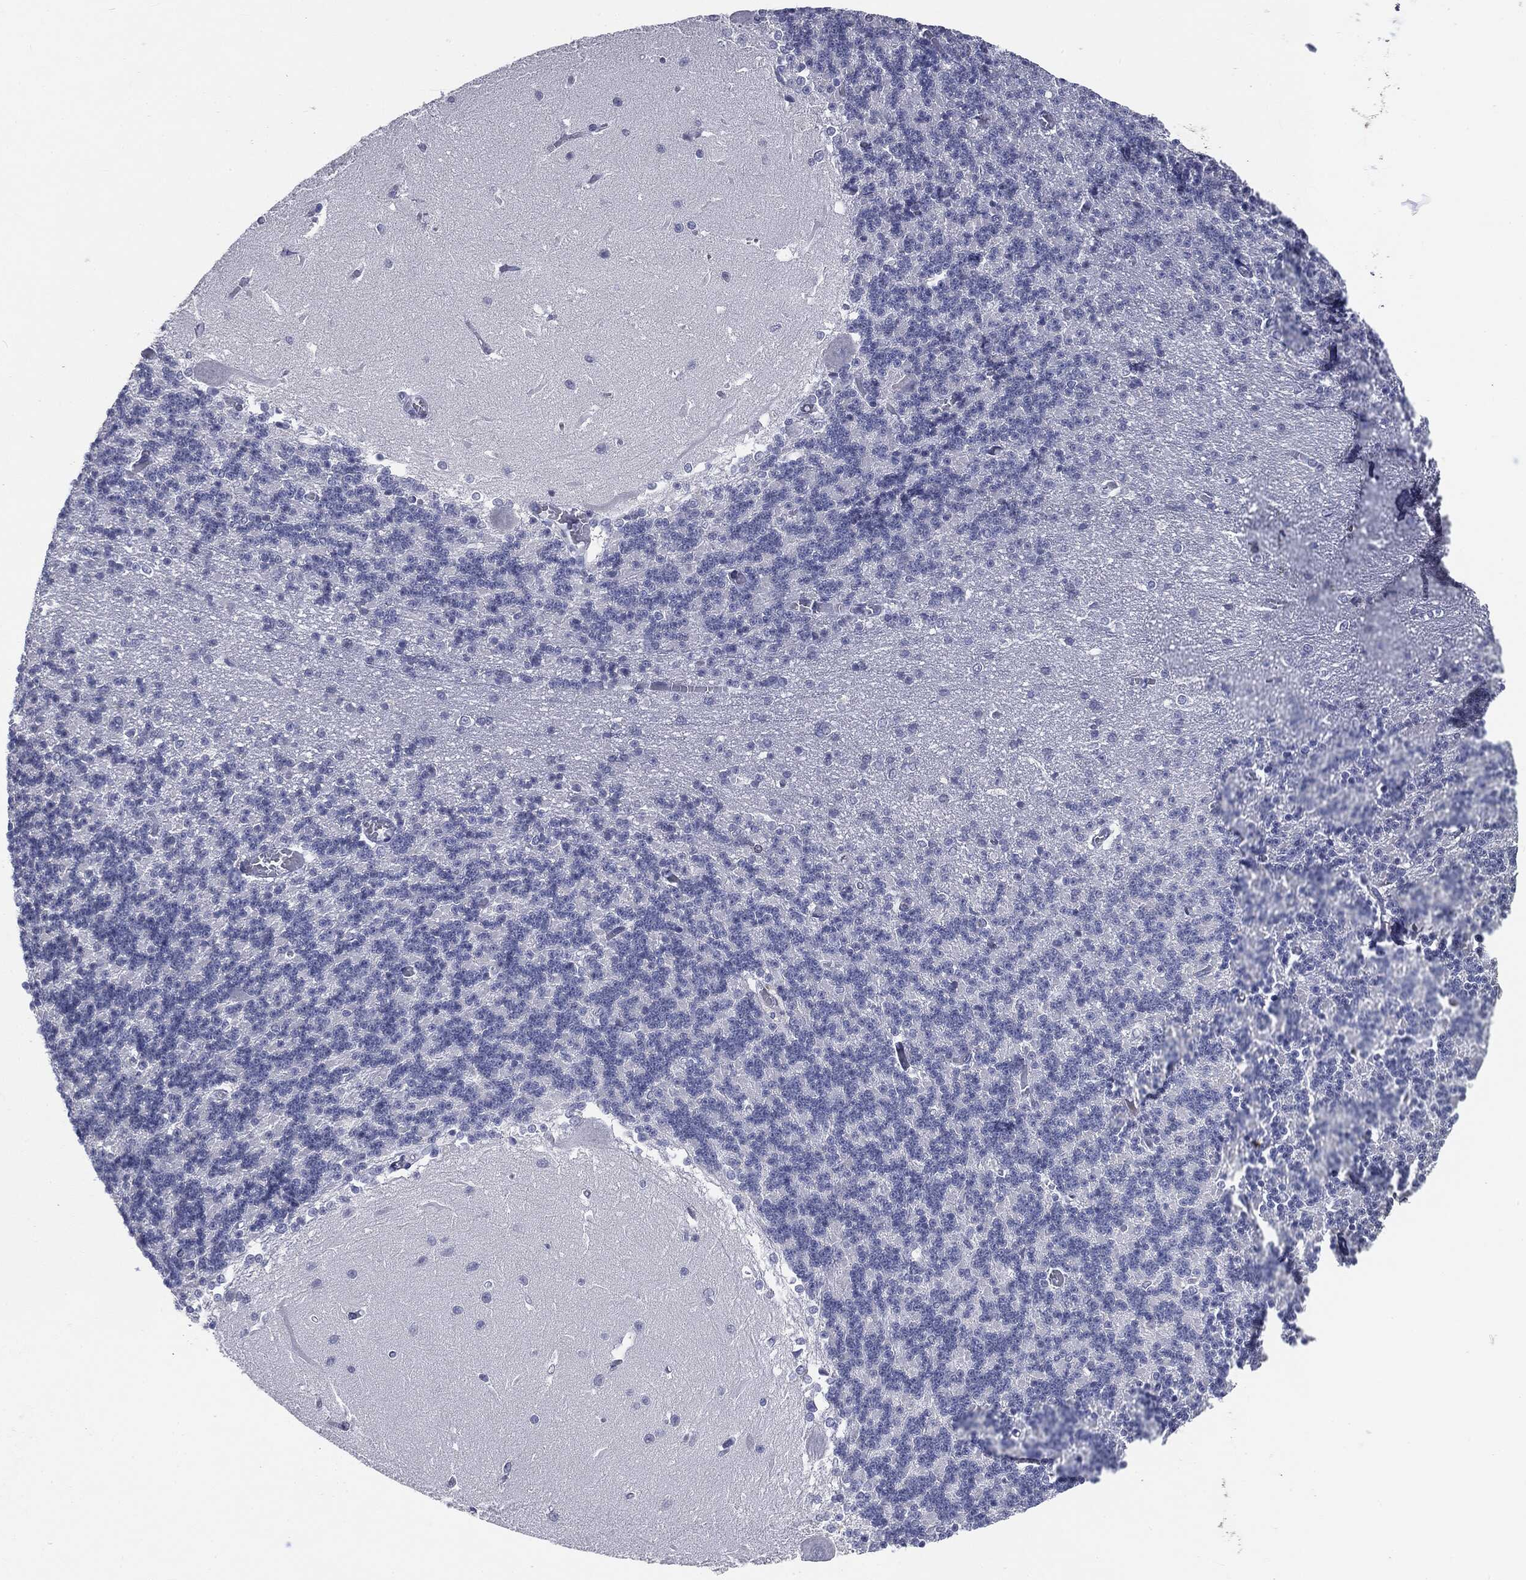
{"staining": {"intensity": "negative", "quantity": "none", "location": "none"}, "tissue": "cerebellum", "cell_type": "Cells in granular layer", "image_type": "normal", "snomed": [{"axis": "morphology", "description": "Normal tissue, NOS"}, {"axis": "topography", "description": "Cerebellum"}], "caption": "There is no significant expression in cells in granular layer of cerebellum. (Immunohistochemistry (ihc), brightfield microscopy, high magnification).", "gene": "CGB1", "patient": {"sex": "male", "age": 37}}